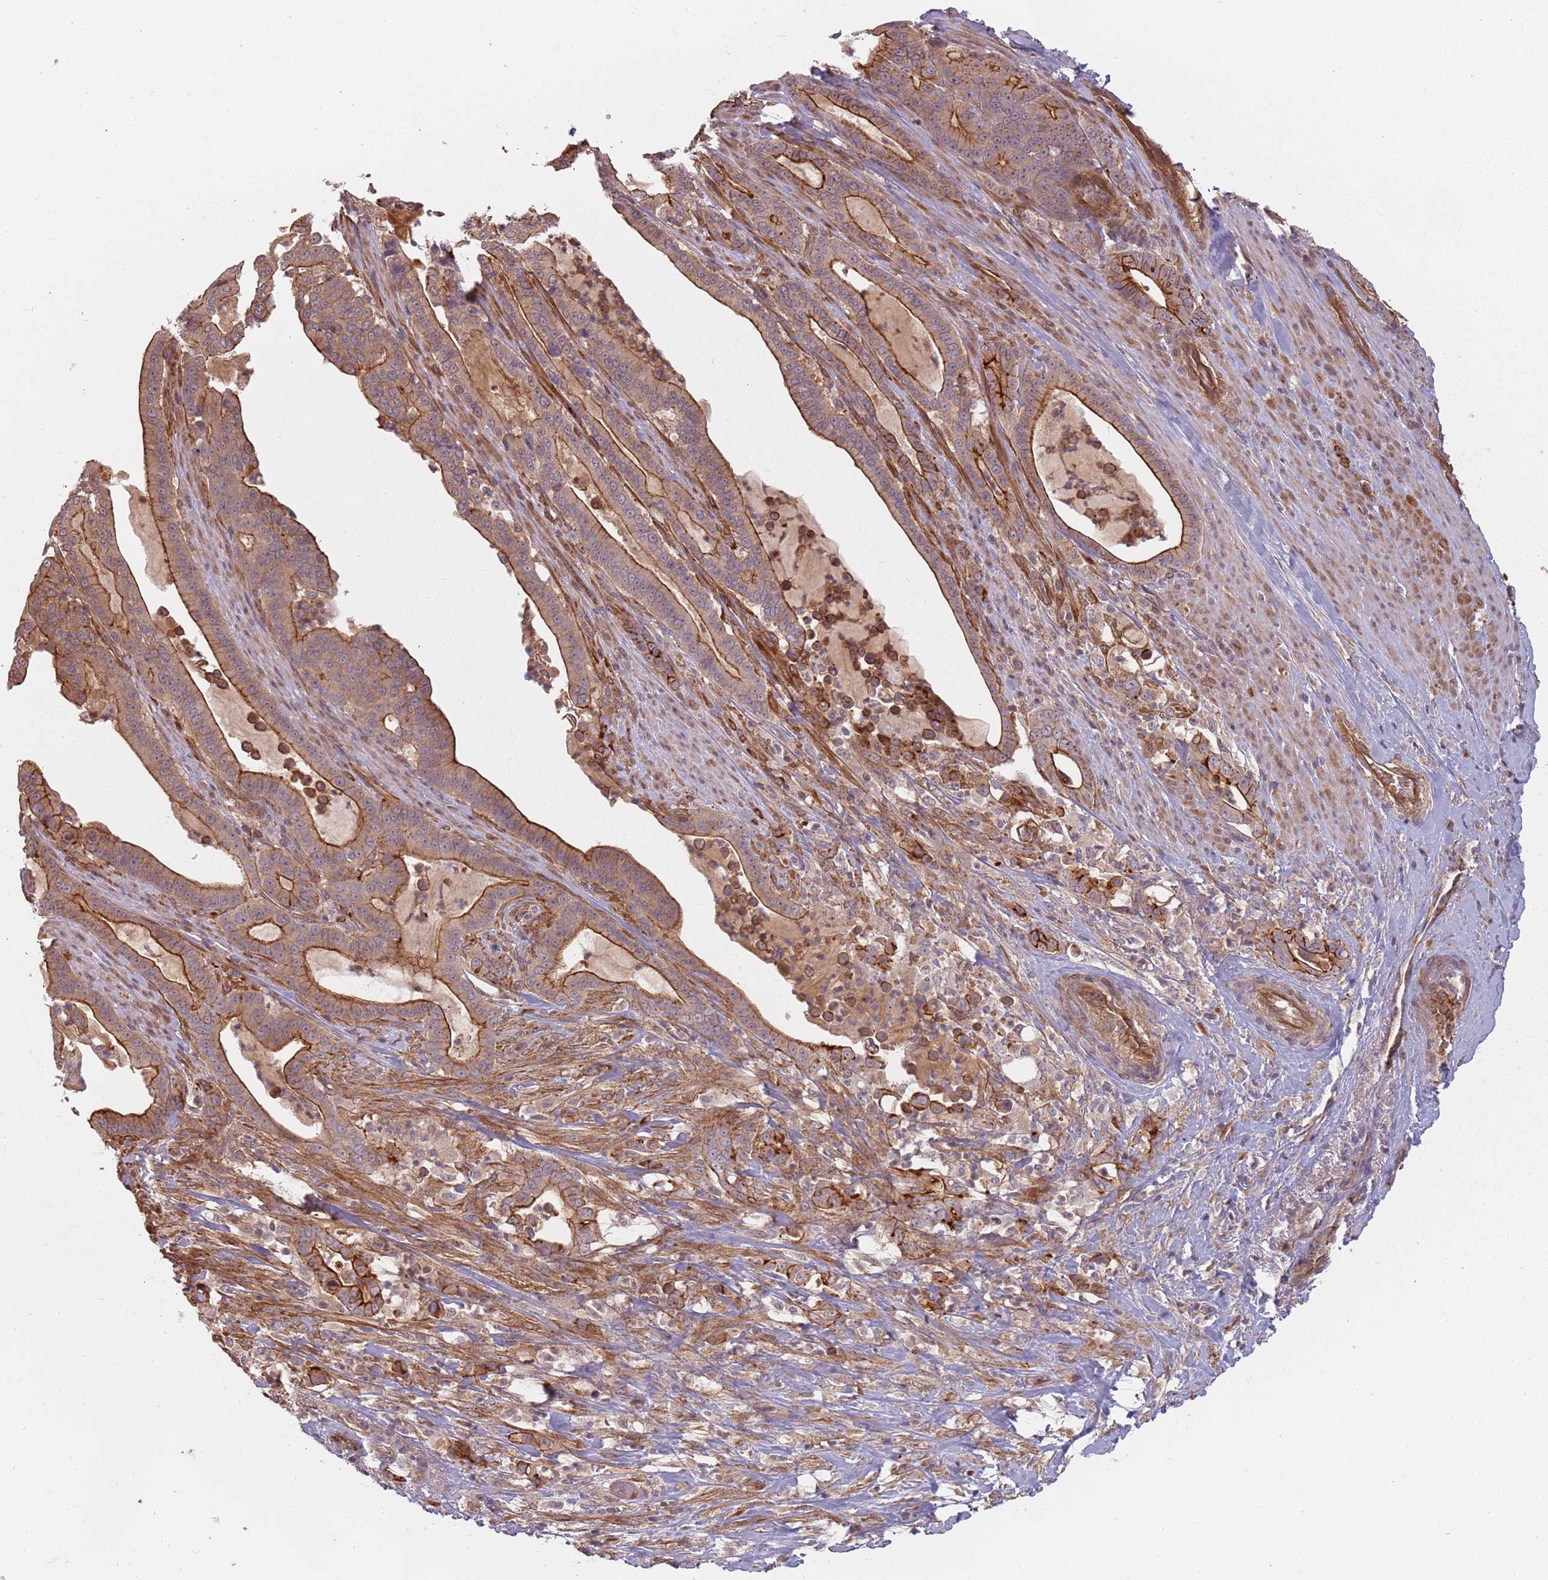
{"staining": {"intensity": "moderate", "quantity": ">75%", "location": "cytoplasmic/membranous"}, "tissue": "pancreatic cancer", "cell_type": "Tumor cells", "image_type": "cancer", "snomed": [{"axis": "morphology", "description": "Adenocarcinoma, NOS"}, {"axis": "topography", "description": "Pancreas"}], "caption": "High-power microscopy captured an IHC image of adenocarcinoma (pancreatic), revealing moderate cytoplasmic/membranous staining in about >75% of tumor cells.", "gene": "PPP1R14C", "patient": {"sex": "male", "age": 63}}